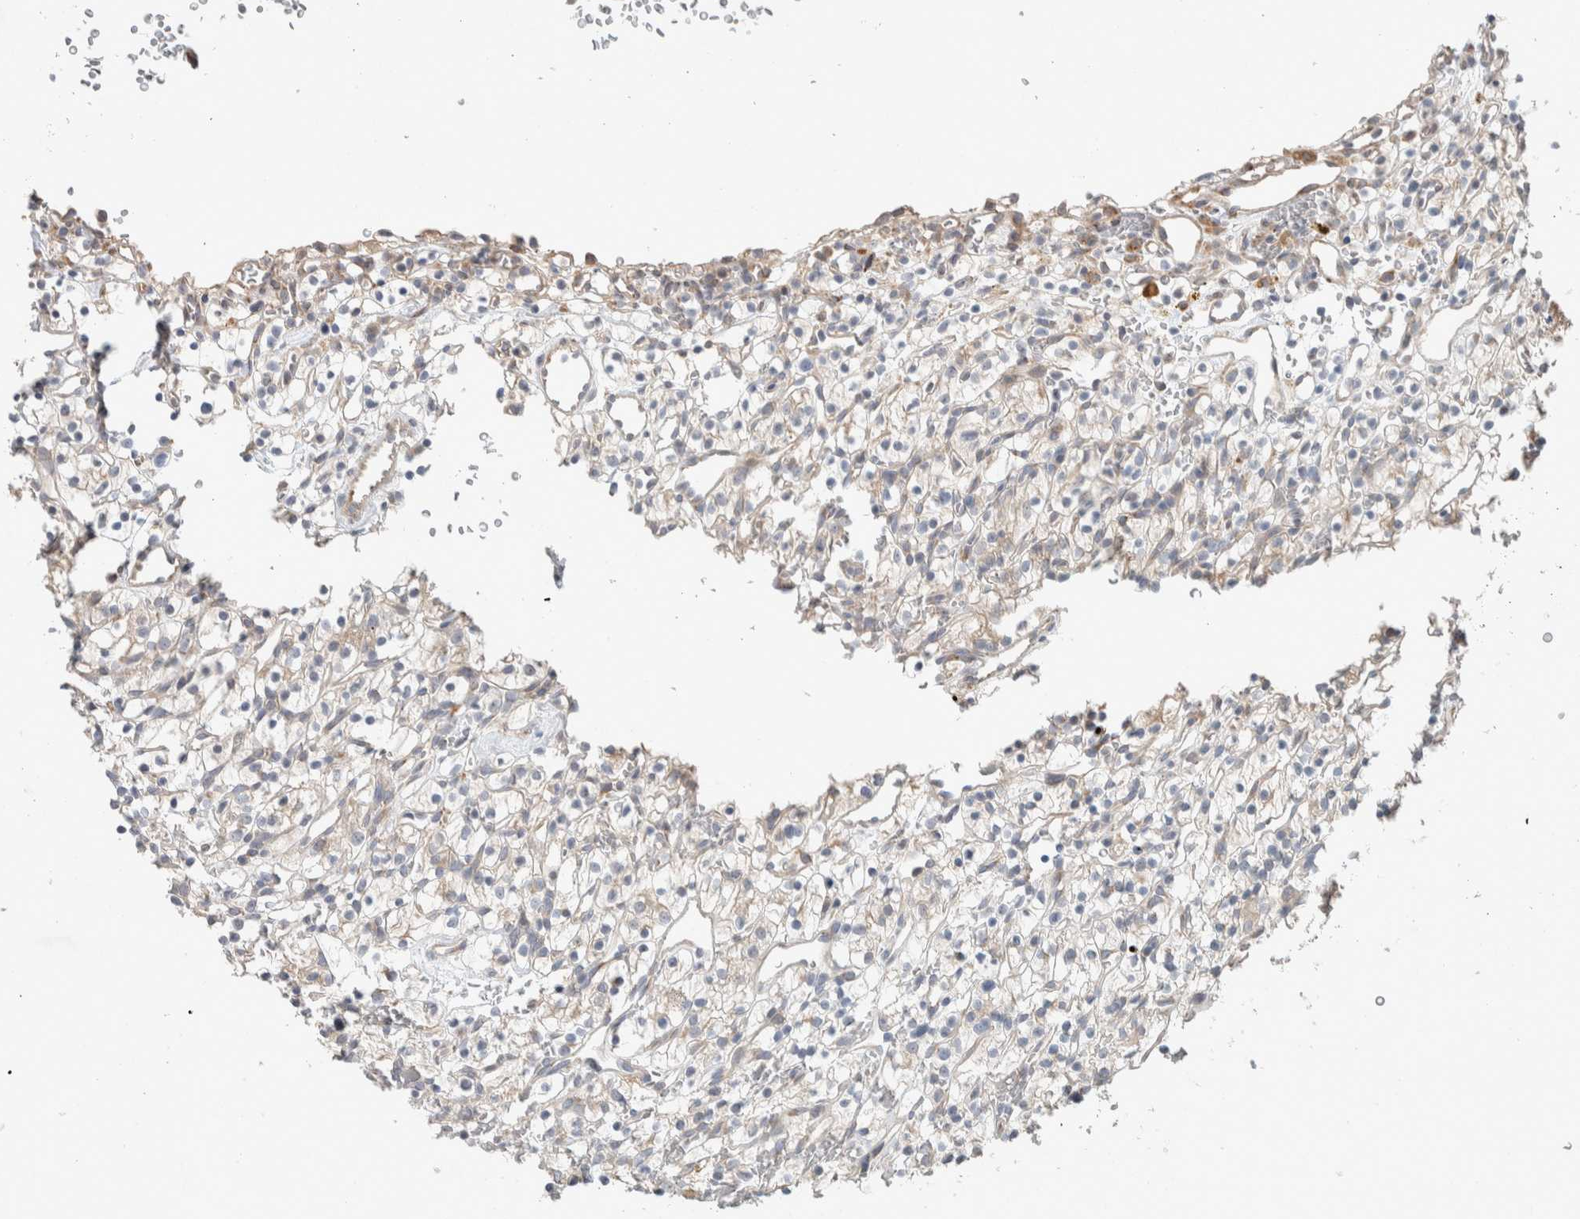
{"staining": {"intensity": "weak", "quantity": "<25%", "location": "cytoplasmic/membranous"}, "tissue": "renal cancer", "cell_type": "Tumor cells", "image_type": "cancer", "snomed": [{"axis": "morphology", "description": "Adenocarcinoma, NOS"}, {"axis": "topography", "description": "Kidney"}], "caption": "Adenocarcinoma (renal) was stained to show a protein in brown. There is no significant positivity in tumor cells.", "gene": "ADCY8", "patient": {"sex": "female", "age": 57}}